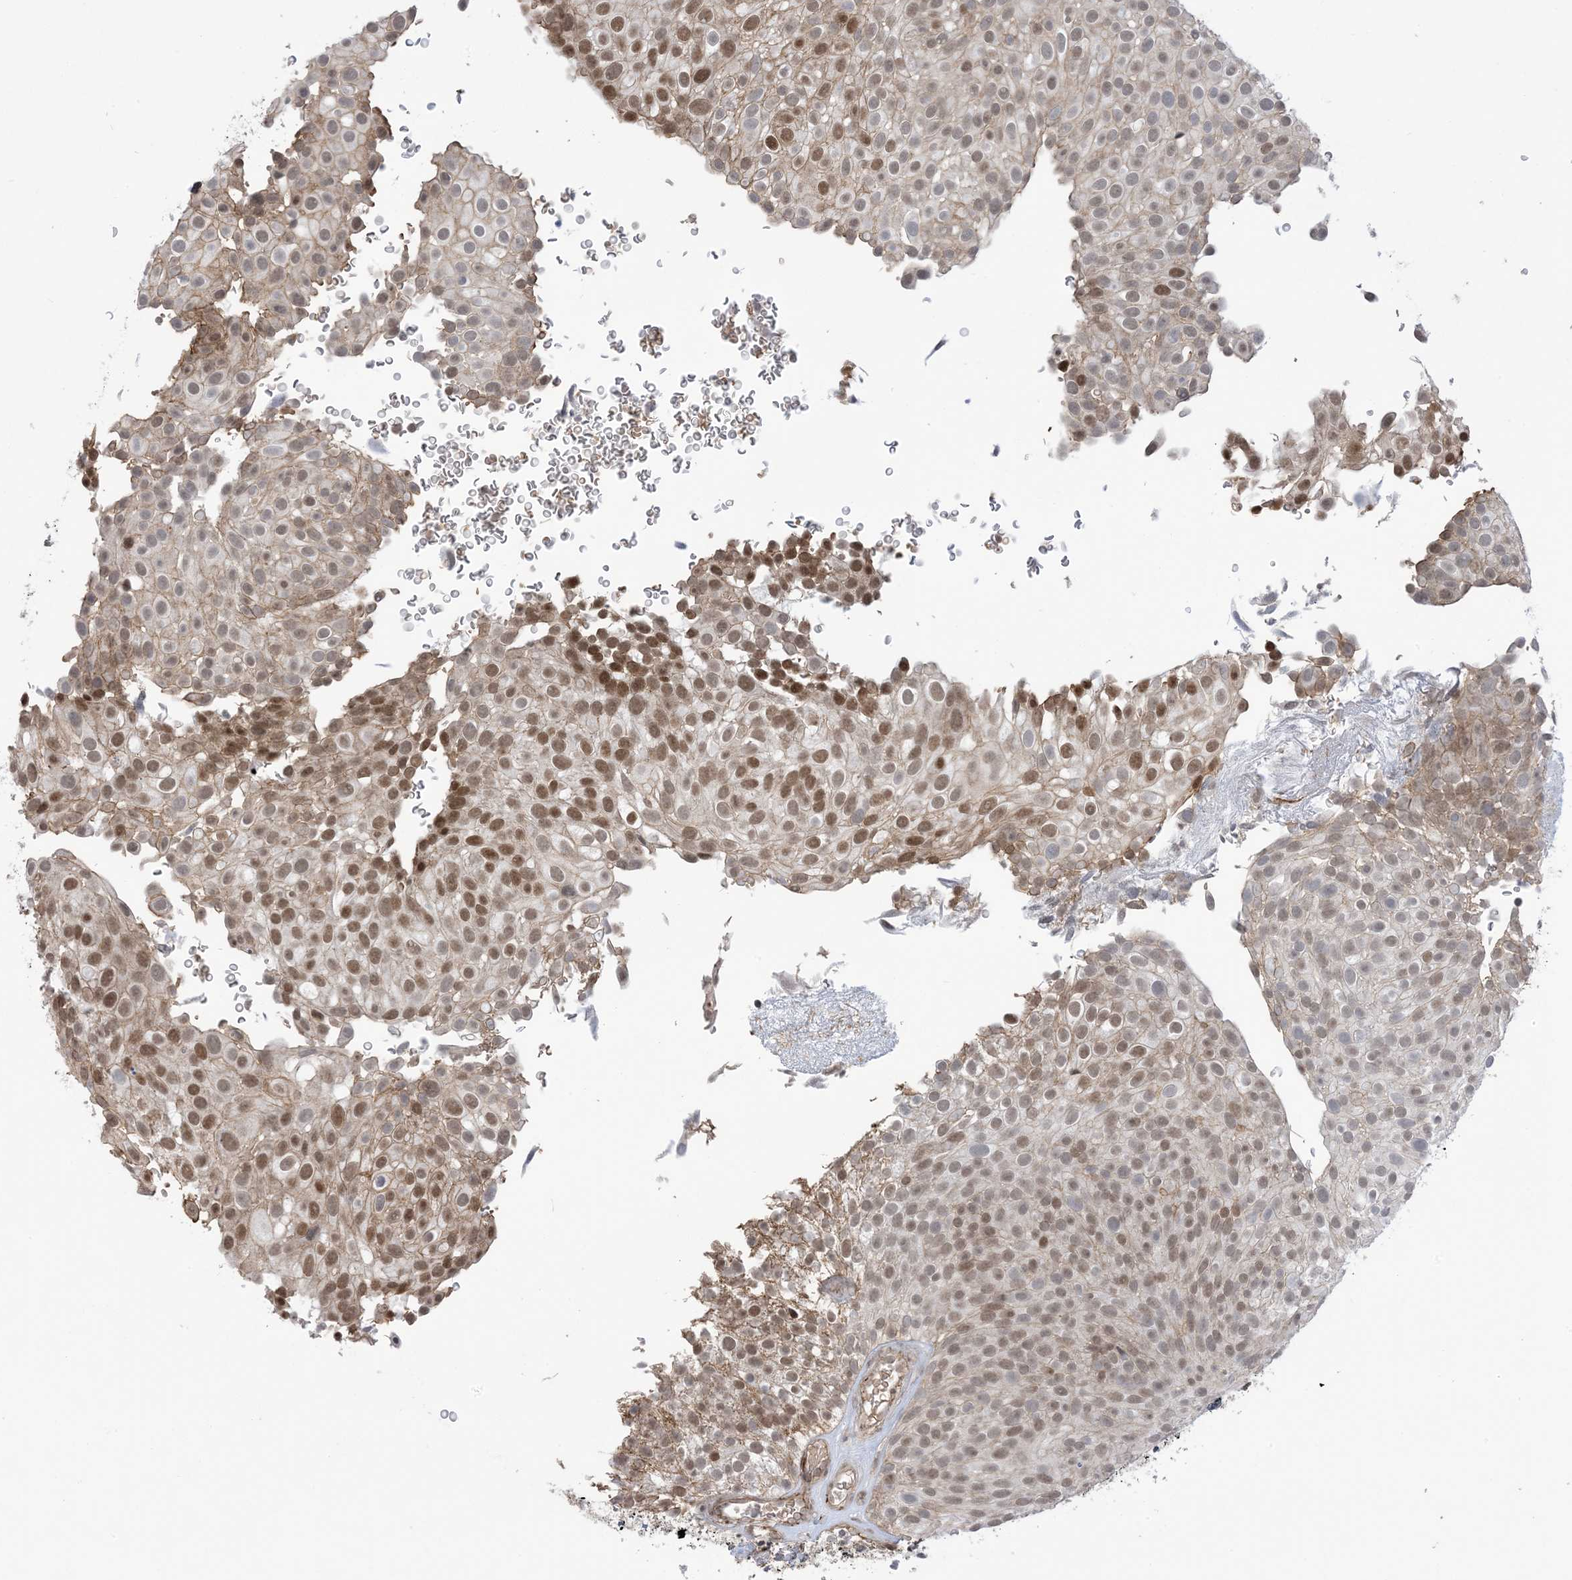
{"staining": {"intensity": "moderate", "quantity": ">75%", "location": "cytoplasmic/membranous,nuclear"}, "tissue": "urothelial cancer", "cell_type": "Tumor cells", "image_type": "cancer", "snomed": [{"axis": "morphology", "description": "Urothelial carcinoma, Low grade"}, {"axis": "topography", "description": "Urinary bladder"}], "caption": "Immunohistochemical staining of urothelial carcinoma (low-grade) reveals medium levels of moderate cytoplasmic/membranous and nuclear staining in approximately >75% of tumor cells.", "gene": "ZNF8", "patient": {"sex": "male", "age": 78}}